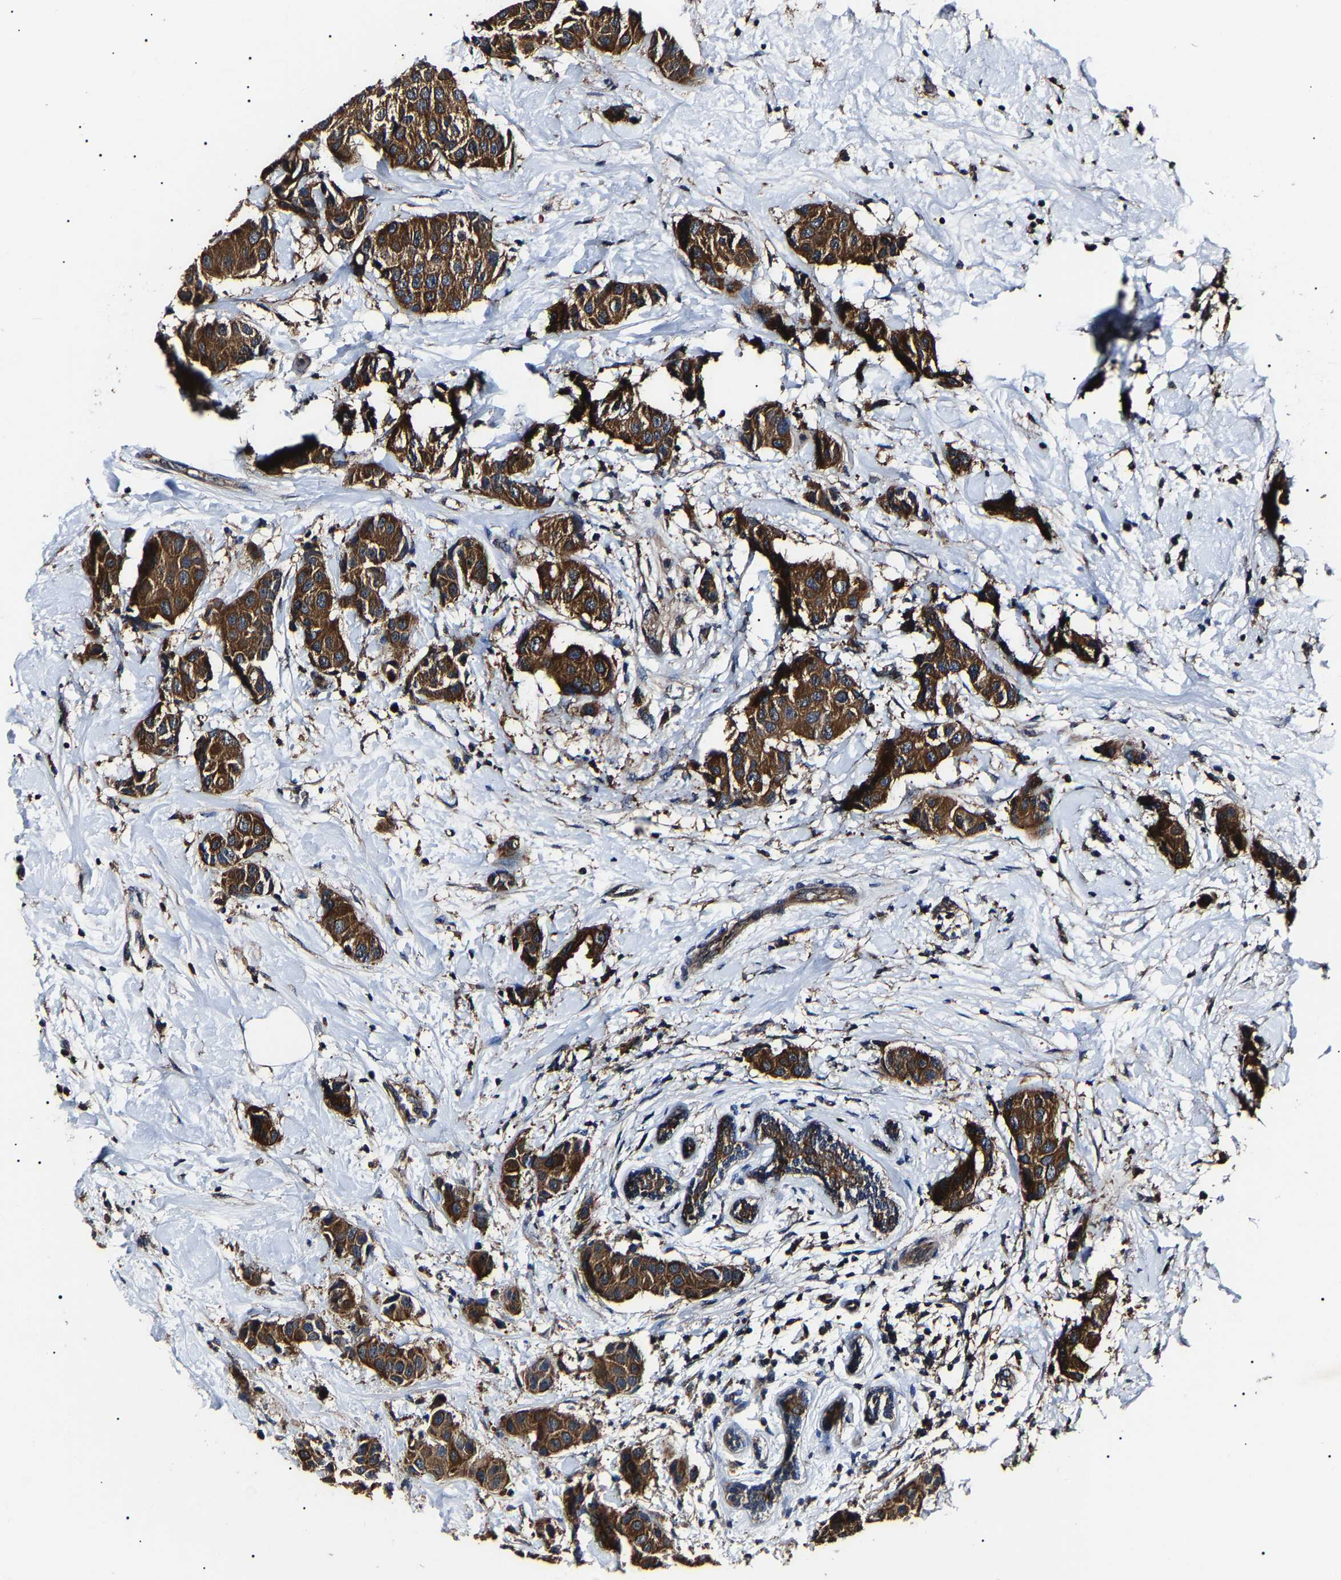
{"staining": {"intensity": "strong", "quantity": ">75%", "location": "cytoplasmic/membranous"}, "tissue": "breast cancer", "cell_type": "Tumor cells", "image_type": "cancer", "snomed": [{"axis": "morphology", "description": "Normal tissue, NOS"}, {"axis": "morphology", "description": "Duct carcinoma"}, {"axis": "topography", "description": "Breast"}], "caption": "This image reveals immunohistochemistry staining of breast intraductal carcinoma, with high strong cytoplasmic/membranous positivity in approximately >75% of tumor cells.", "gene": "CCT8", "patient": {"sex": "female", "age": 39}}